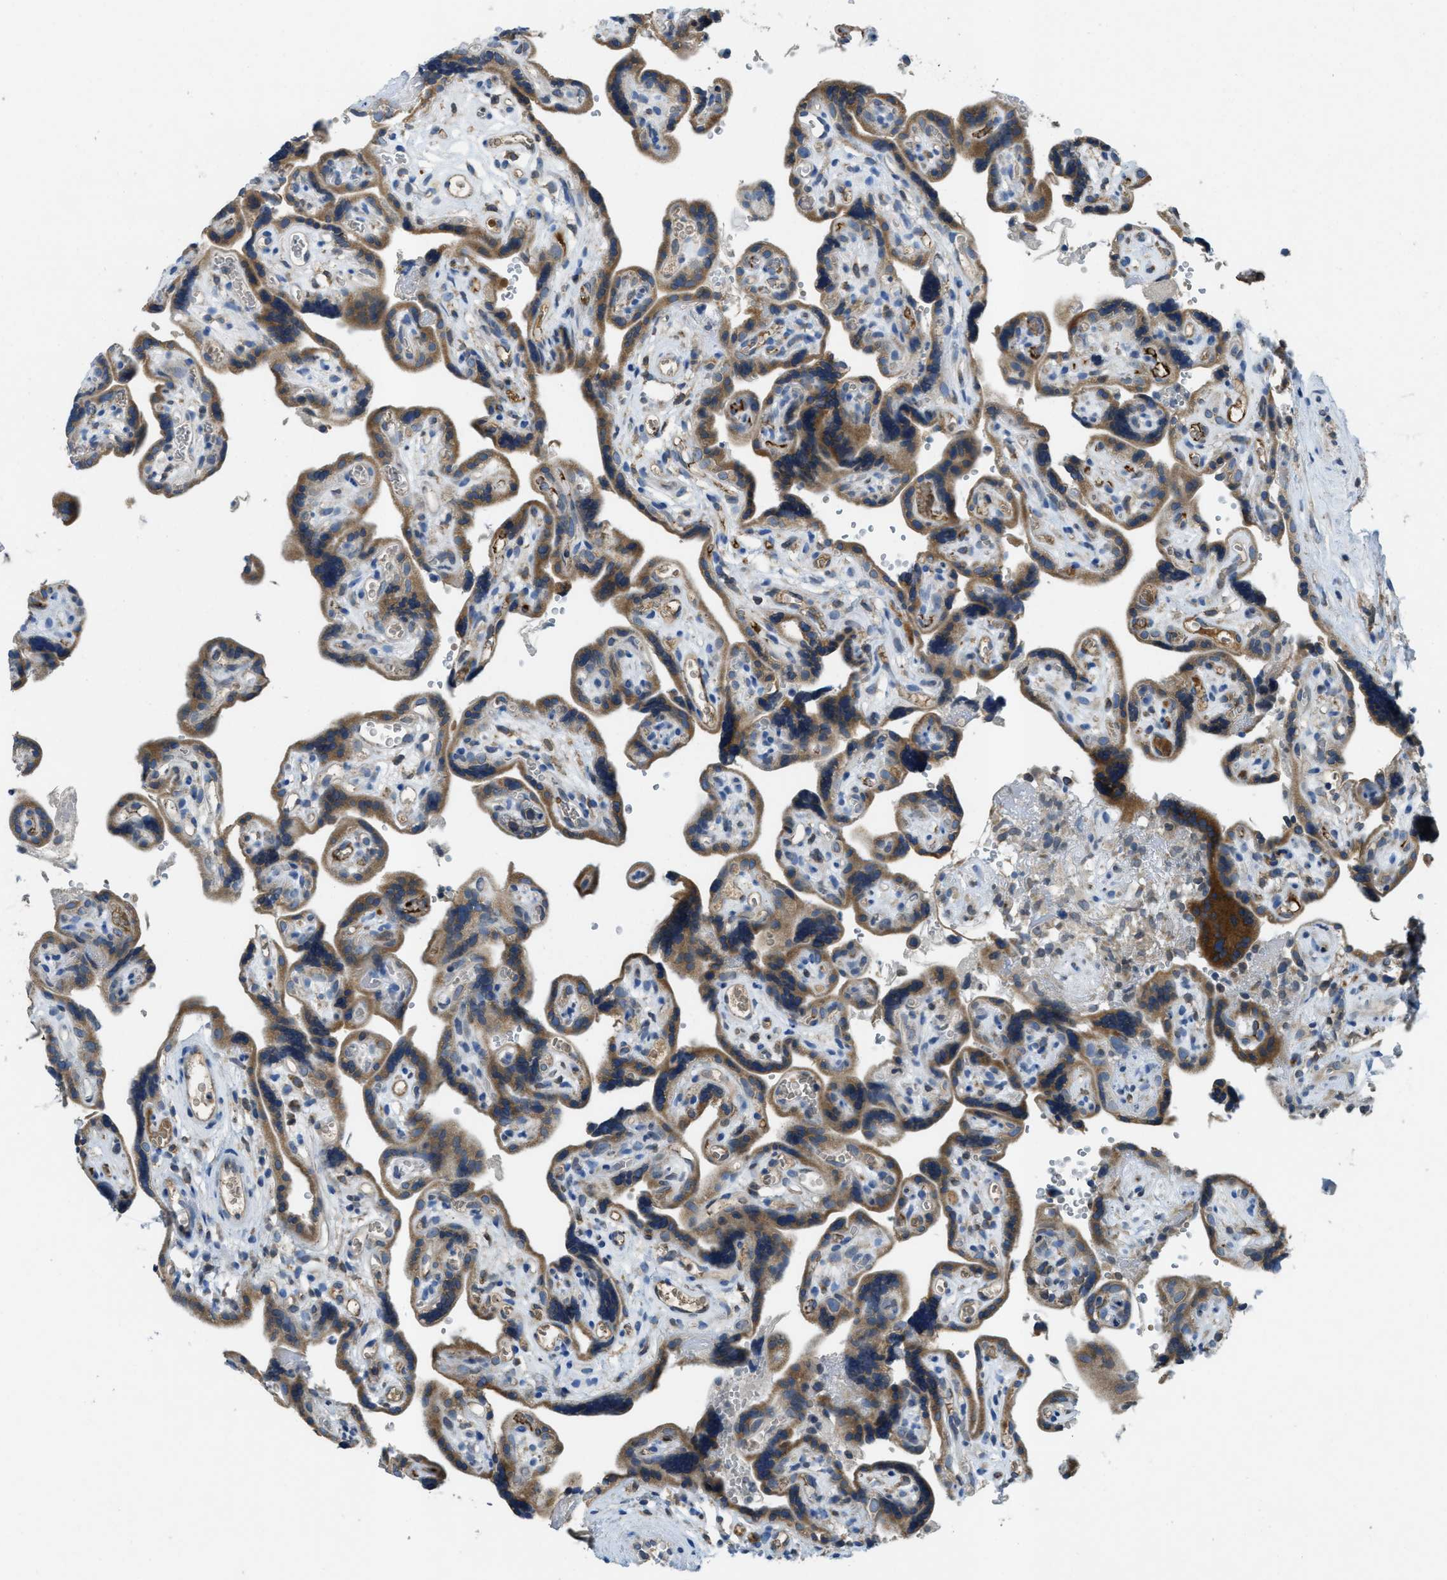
{"staining": {"intensity": "moderate", "quantity": ">75%", "location": "cytoplasmic/membranous"}, "tissue": "placenta", "cell_type": "Decidual cells", "image_type": "normal", "snomed": [{"axis": "morphology", "description": "Normal tissue, NOS"}, {"axis": "topography", "description": "Placenta"}], "caption": "Immunohistochemistry staining of normal placenta, which demonstrates medium levels of moderate cytoplasmic/membranous expression in approximately >75% of decidual cells indicating moderate cytoplasmic/membranous protein expression. The staining was performed using DAB (brown) for protein detection and nuclei were counterstained in hematoxylin (blue).", "gene": "MPDU1", "patient": {"sex": "female", "age": 30}}